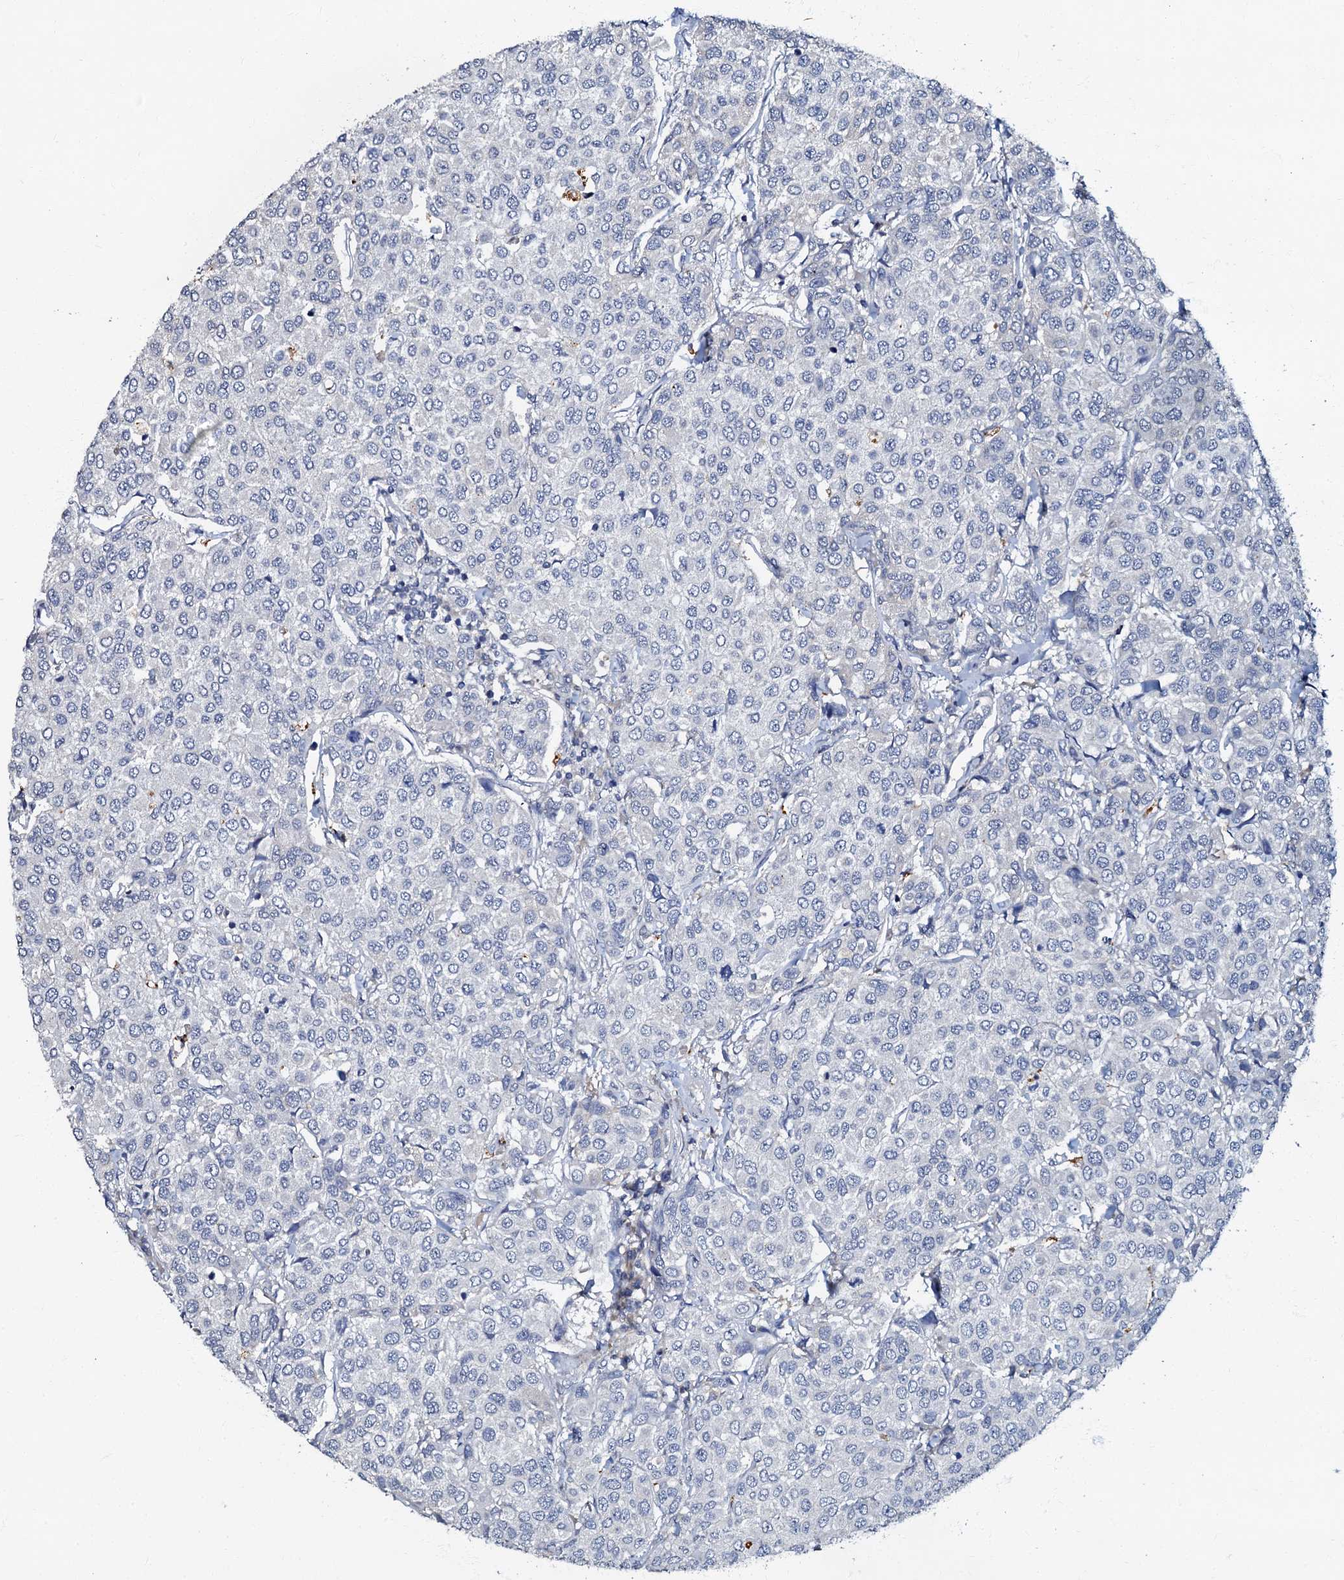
{"staining": {"intensity": "negative", "quantity": "none", "location": "none"}, "tissue": "breast cancer", "cell_type": "Tumor cells", "image_type": "cancer", "snomed": [{"axis": "morphology", "description": "Duct carcinoma"}, {"axis": "topography", "description": "Breast"}], "caption": "This is an IHC photomicrograph of infiltrating ductal carcinoma (breast). There is no staining in tumor cells.", "gene": "OLAH", "patient": {"sex": "female", "age": 55}}